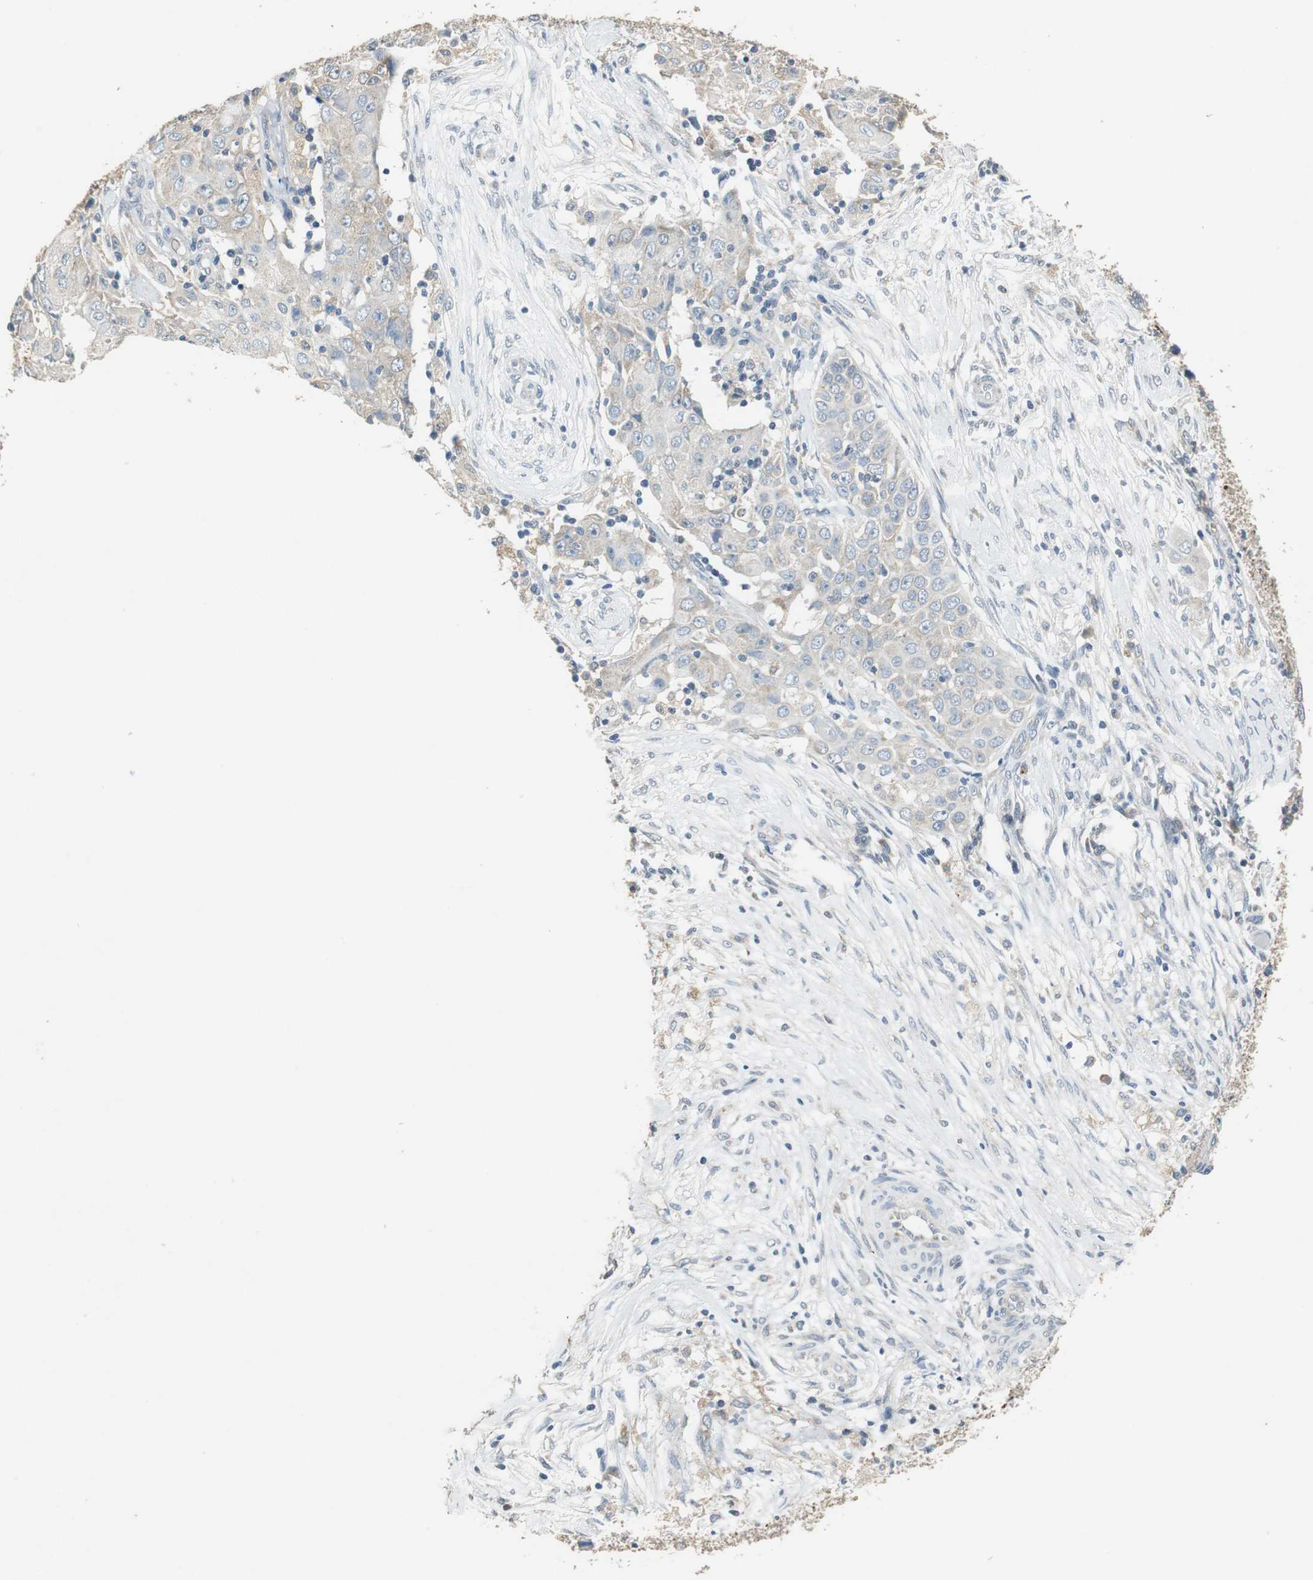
{"staining": {"intensity": "weak", "quantity": "25%-75%", "location": "cytoplasmic/membranous"}, "tissue": "ovarian cancer", "cell_type": "Tumor cells", "image_type": "cancer", "snomed": [{"axis": "morphology", "description": "Carcinoma, endometroid"}, {"axis": "topography", "description": "Ovary"}], "caption": "Tumor cells demonstrate weak cytoplasmic/membranous staining in approximately 25%-75% of cells in endometroid carcinoma (ovarian).", "gene": "ALDH4A1", "patient": {"sex": "female", "age": 42}}